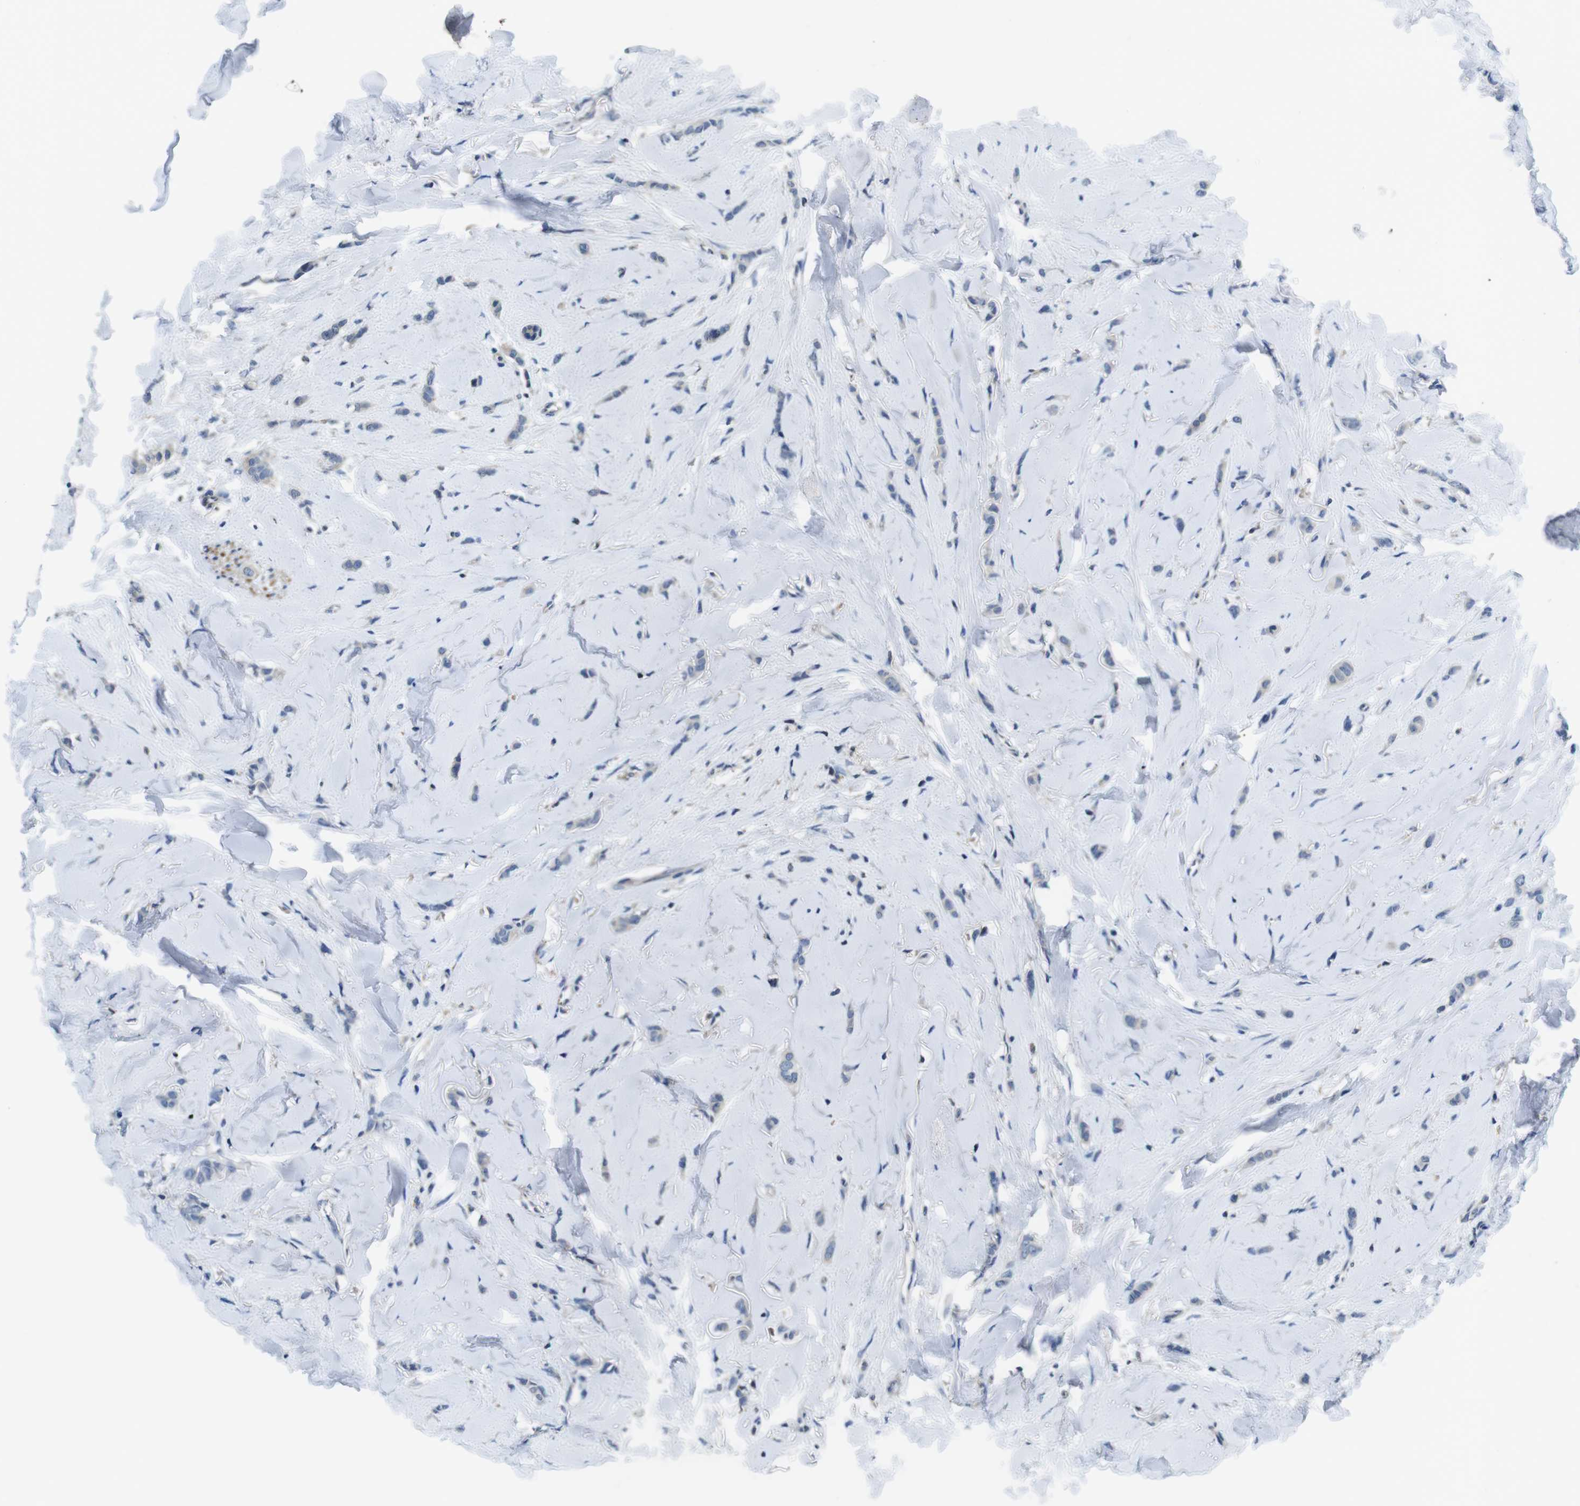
{"staining": {"intensity": "negative", "quantity": "none", "location": "none"}, "tissue": "breast cancer", "cell_type": "Tumor cells", "image_type": "cancer", "snomed": [{"axis": "morphology", "description": "Lobular carcinoma"}, {"axis": "topography", "description": "Skin"}, {"axis": "topography", "description": "Breast"}], "caption": "IHC image of human breast cancer (lobular carcinoma) stained for a protein (brown), which shows no staining in tumor cells.", "gene": "PIK3CD", "patient": {"sex": "female", "age": 46}}